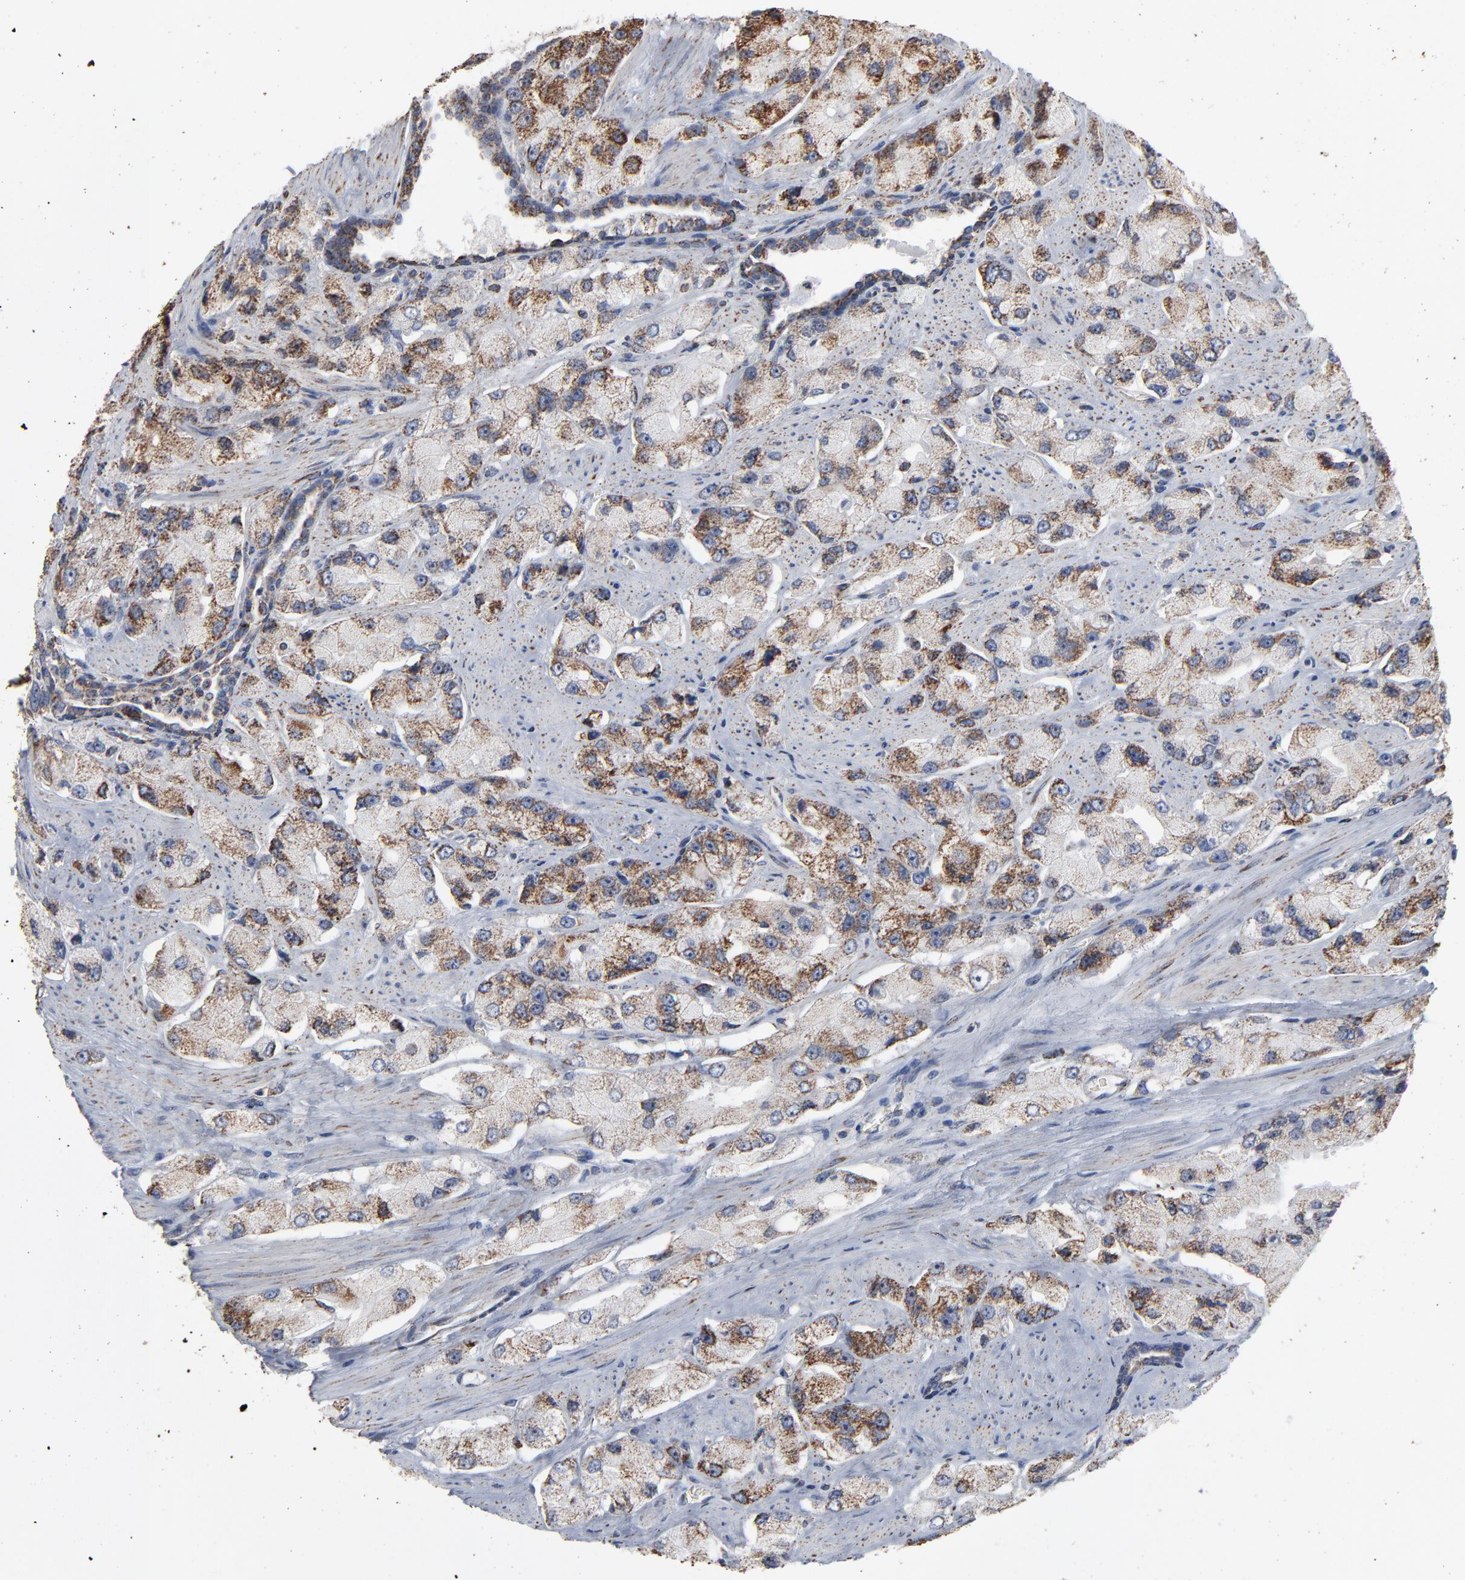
{"staining": {"intensity": "strong", "quantity": ">75%", "location": "cytoplasmic/membranous"}, "tissue": "prostate cancer", "cell_type": "Tumor cells", "image_type": "cancer", "snomed": [{"axis": "morphology", "description": "Adenocarcinoma, High grade"}, {"axis": "topography", "description": "Prostate"}], "caption": "The micrograph shows staining of adenocarcinoma (high-grade) (prostate), revealing strong cytoplasmic/membranous protein expression (brown color) within tumor cells.", "gene": "UQCRC1", "patient": {"sex": "male", "age": 58}}